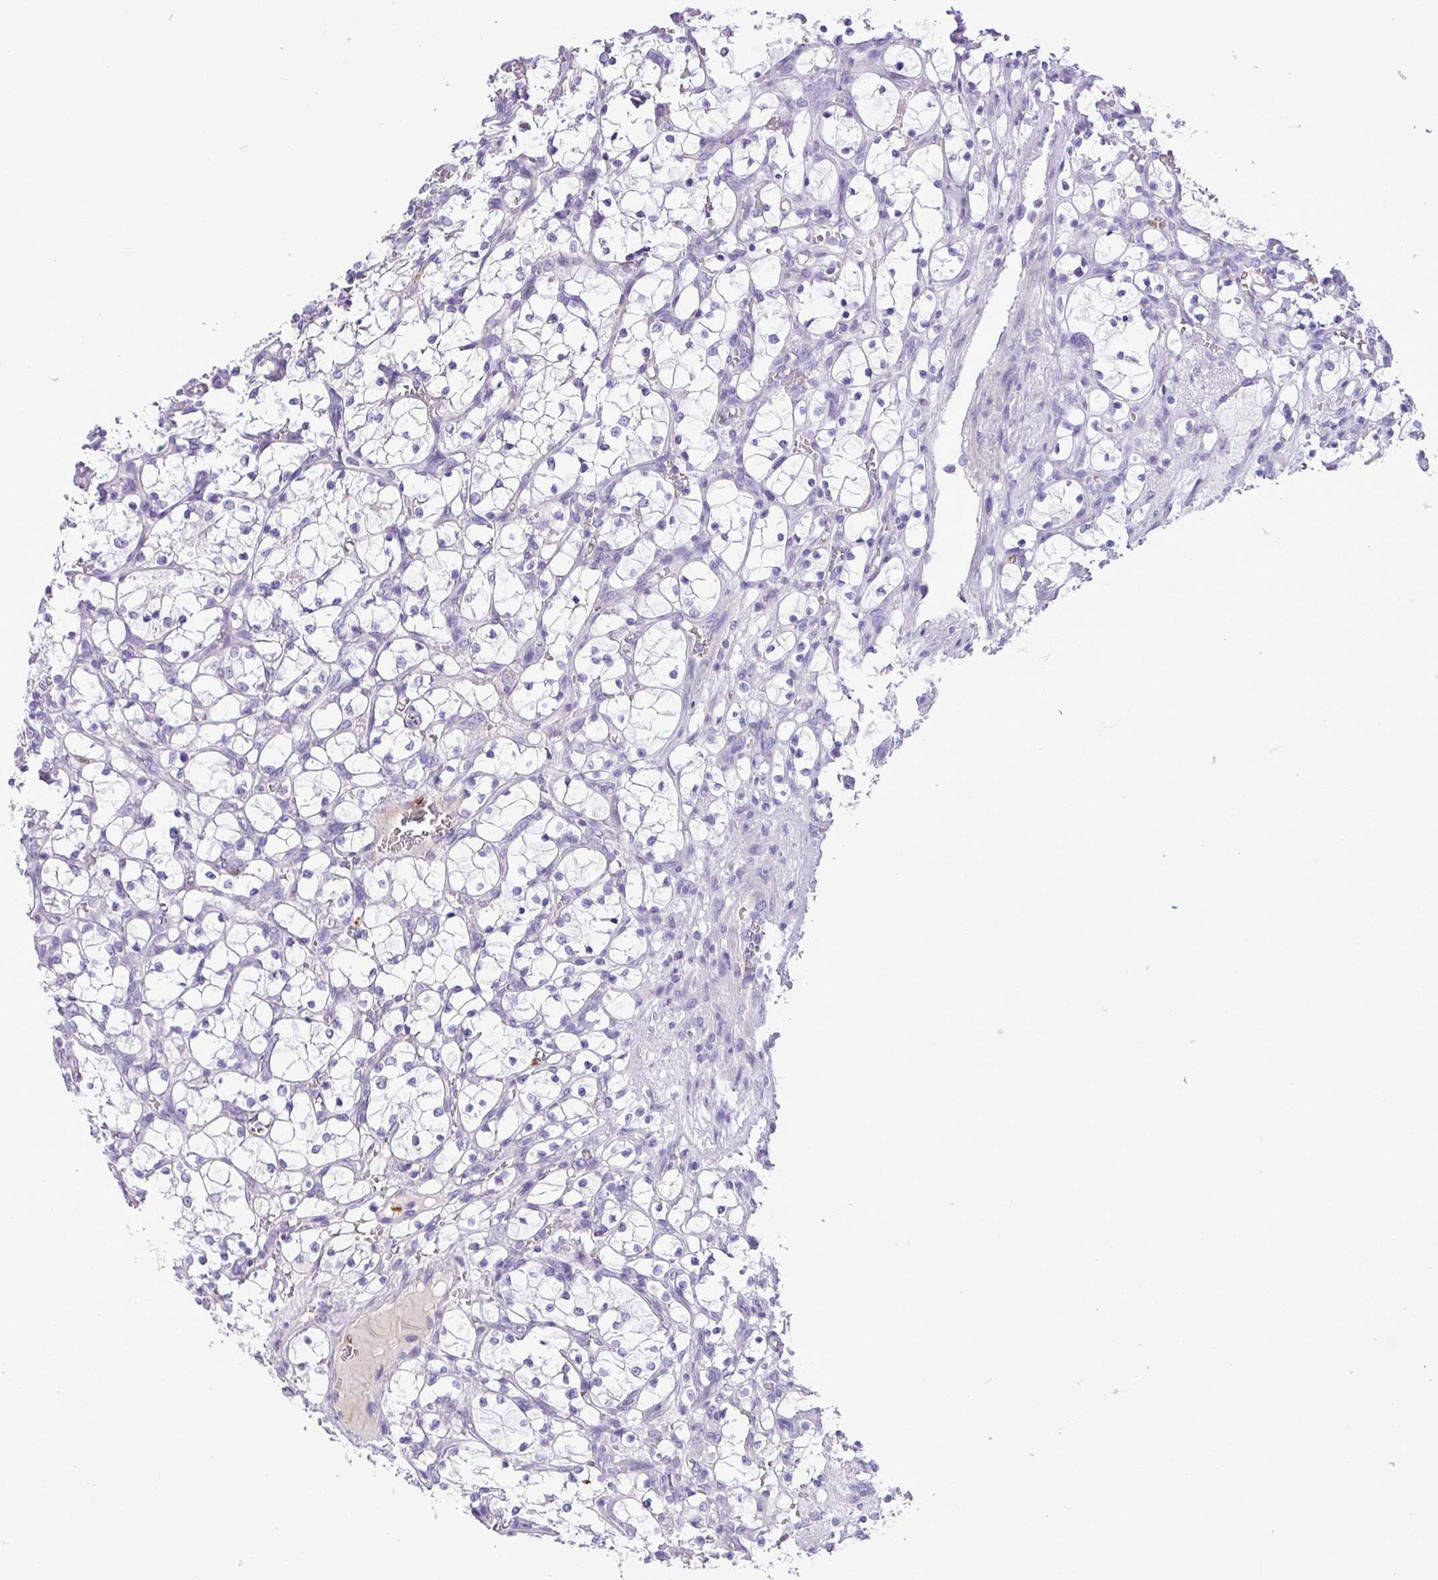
{"staining": {"intensity": "negative", "quantity": "none", "location": "none"}, "tissue": "renal cancer", "cell_type": "Tumor cells", "image_type": "cancer", "snomed": [{"axis": "morphology", "description": "Adenocarcinoma, NOS"}, {"axis": "topography", "description": "Kidney"}], "caption": "The immunohistochemistry histopathology image has no significant expression in tumor cells of adenocarcinoma (renal) tissue.", "gene": "ZSCAN5A", "patient": {"sex": "female", "age": 69}}